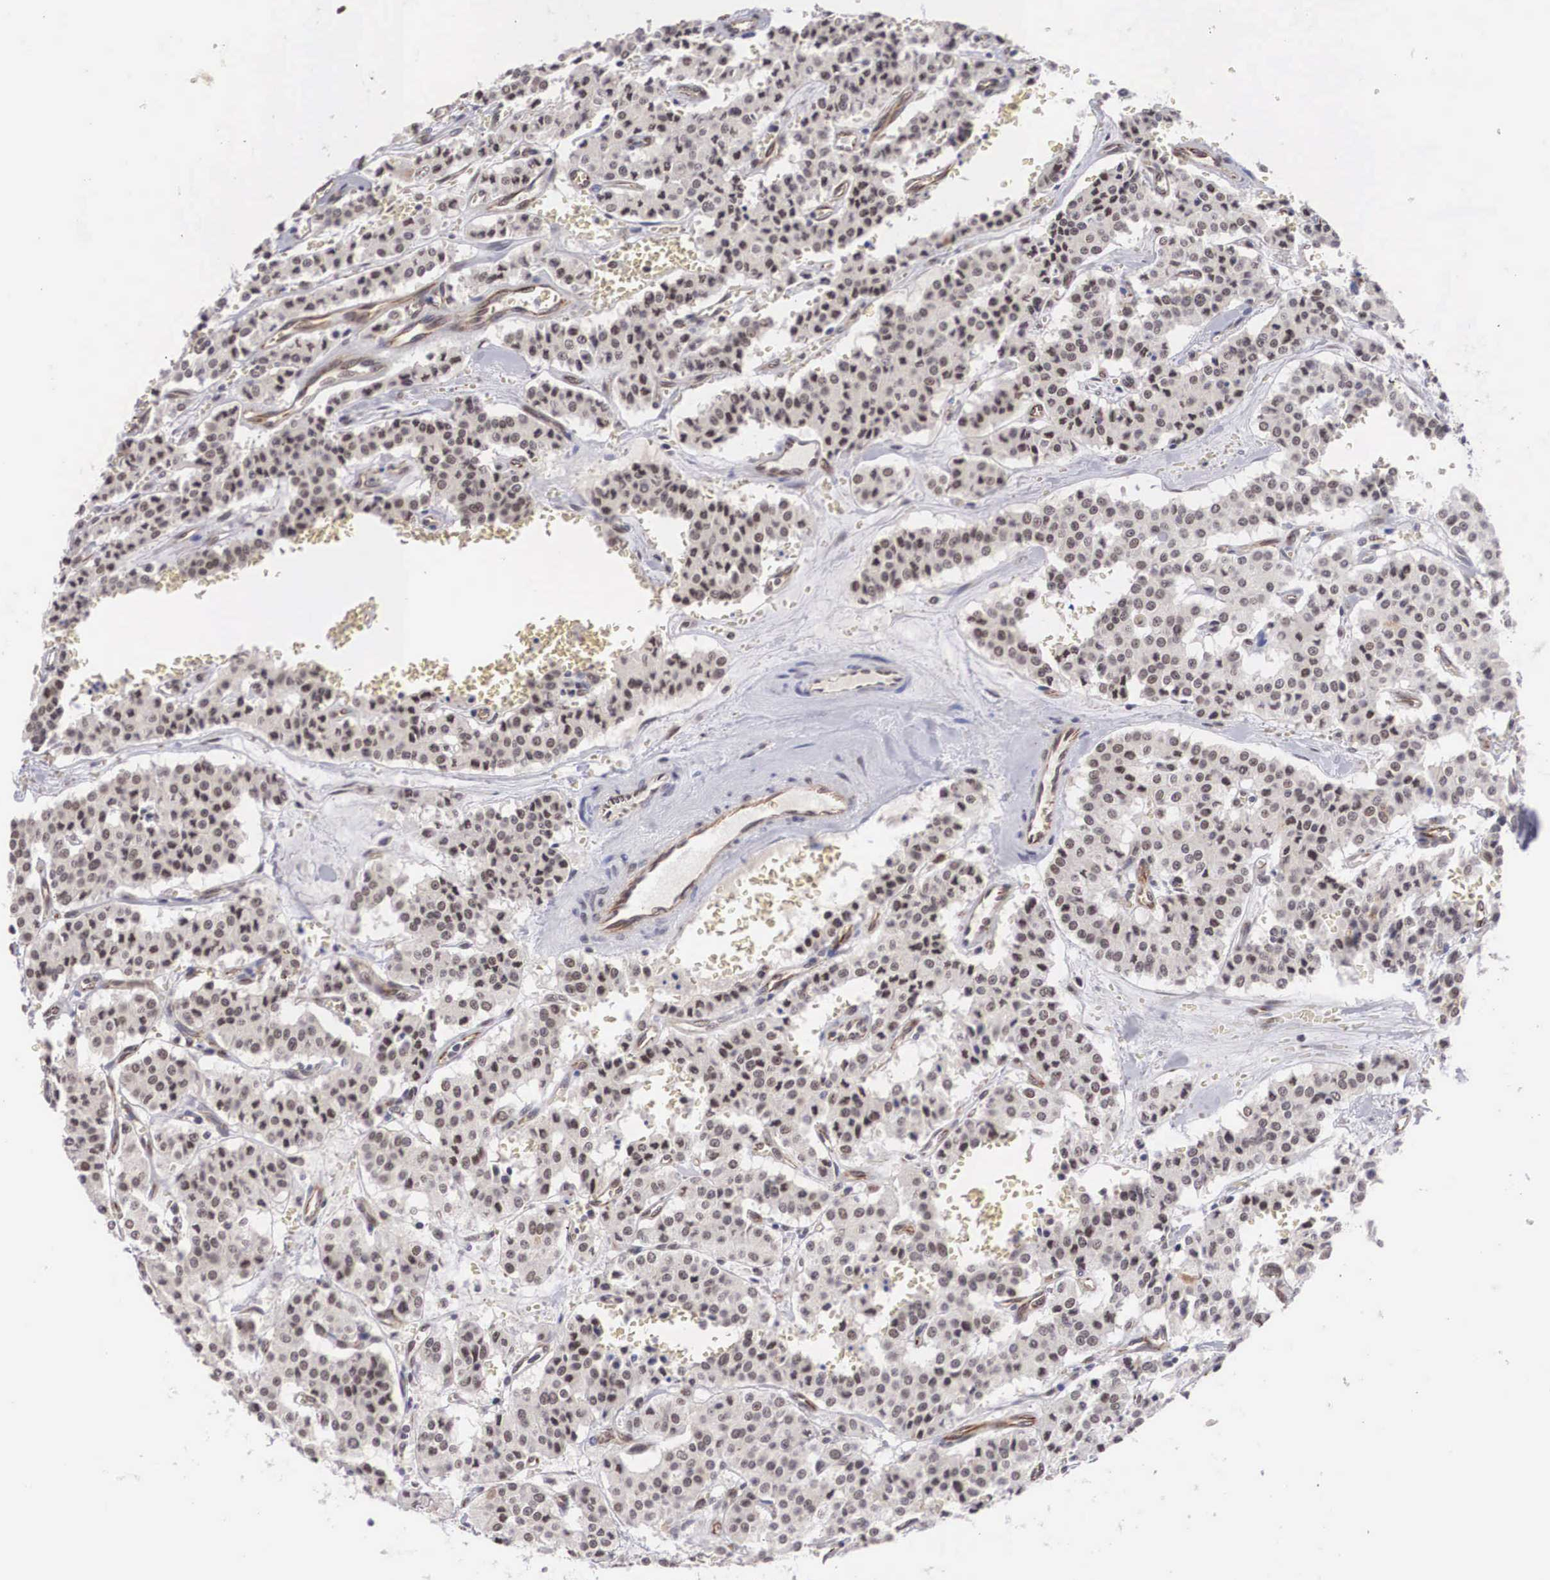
{"staining": {"intensity": "moderate", "quantity": ">75%", "location": "nuclear"}, "tissue": "carcinoid", "cell_type": "Tumor cells", "image_type": "cancer", "snomed": [{"axis": "morphology", "description": "Carcinoid, malignant, NOS"}, {"axis": "topography", "description": "Bronchus"}], "caption": "Carcinoid stained with a protein marker exhibits moderate staining in tumor cells.", "gene": "MORC2", "patient": {"sex": "male", "age": 55}}